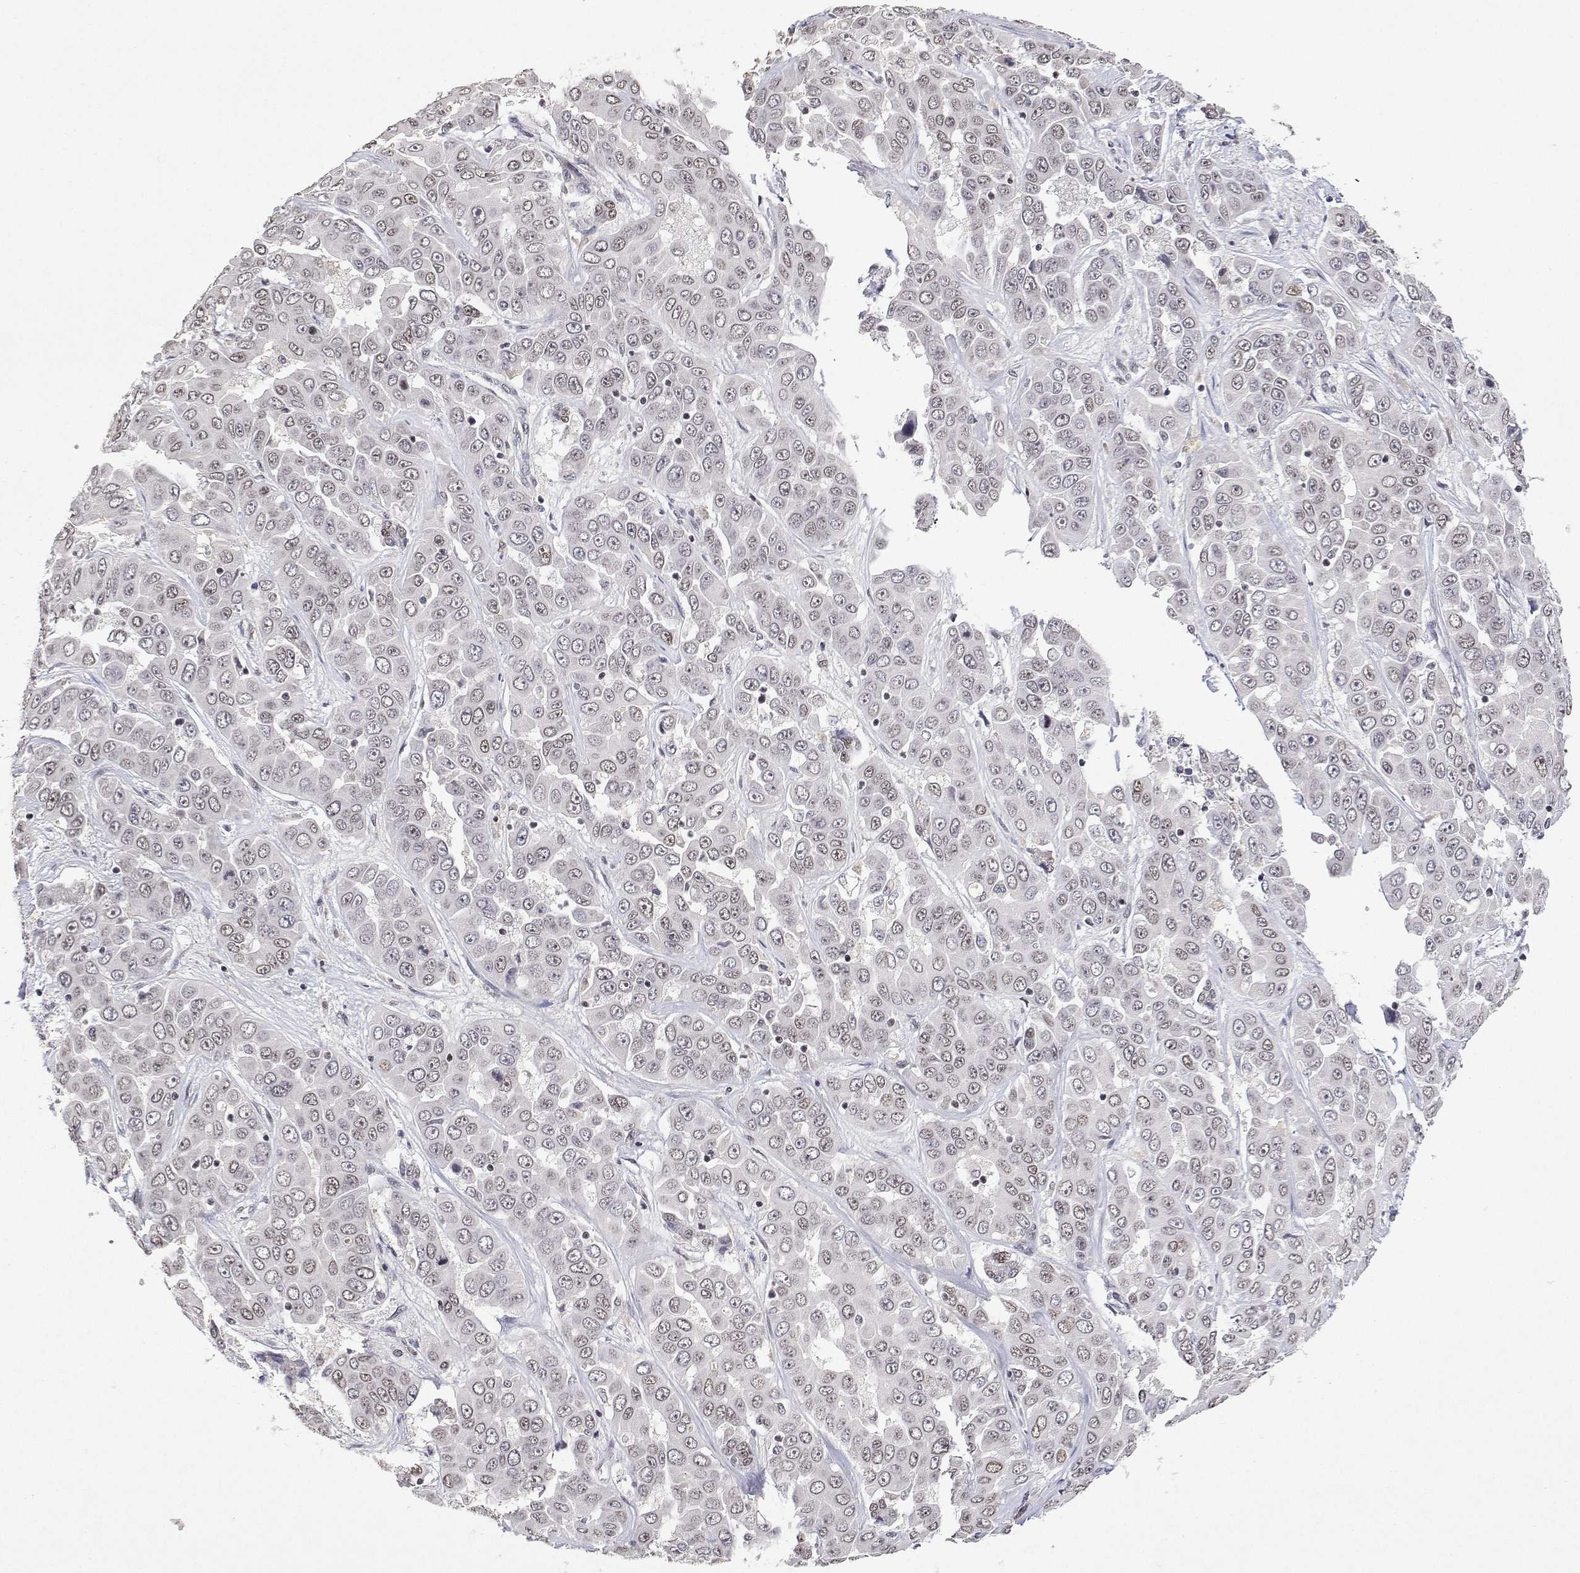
{"staining": {"intensity": "weak", "quantity": "<25%", "location": "nuclear"}, "tissue": "liver cancer", "cell_type": "Tumor cells", "image_type": "cancer", "snomed": [{"axis": "morphology", "description": "Cholangiocarcinoma"}, {"axis": "topography", "description": "Liver"}], "caption": "IHC histopathology image of human liver cancer stained for a protein (brown), which demonstrates no positivity in tumor cells. (DAB immunohistochemistry with hematoxylin counter stain).", "gene": "XPC", "patient": {"sex": "female", "age": 52}}